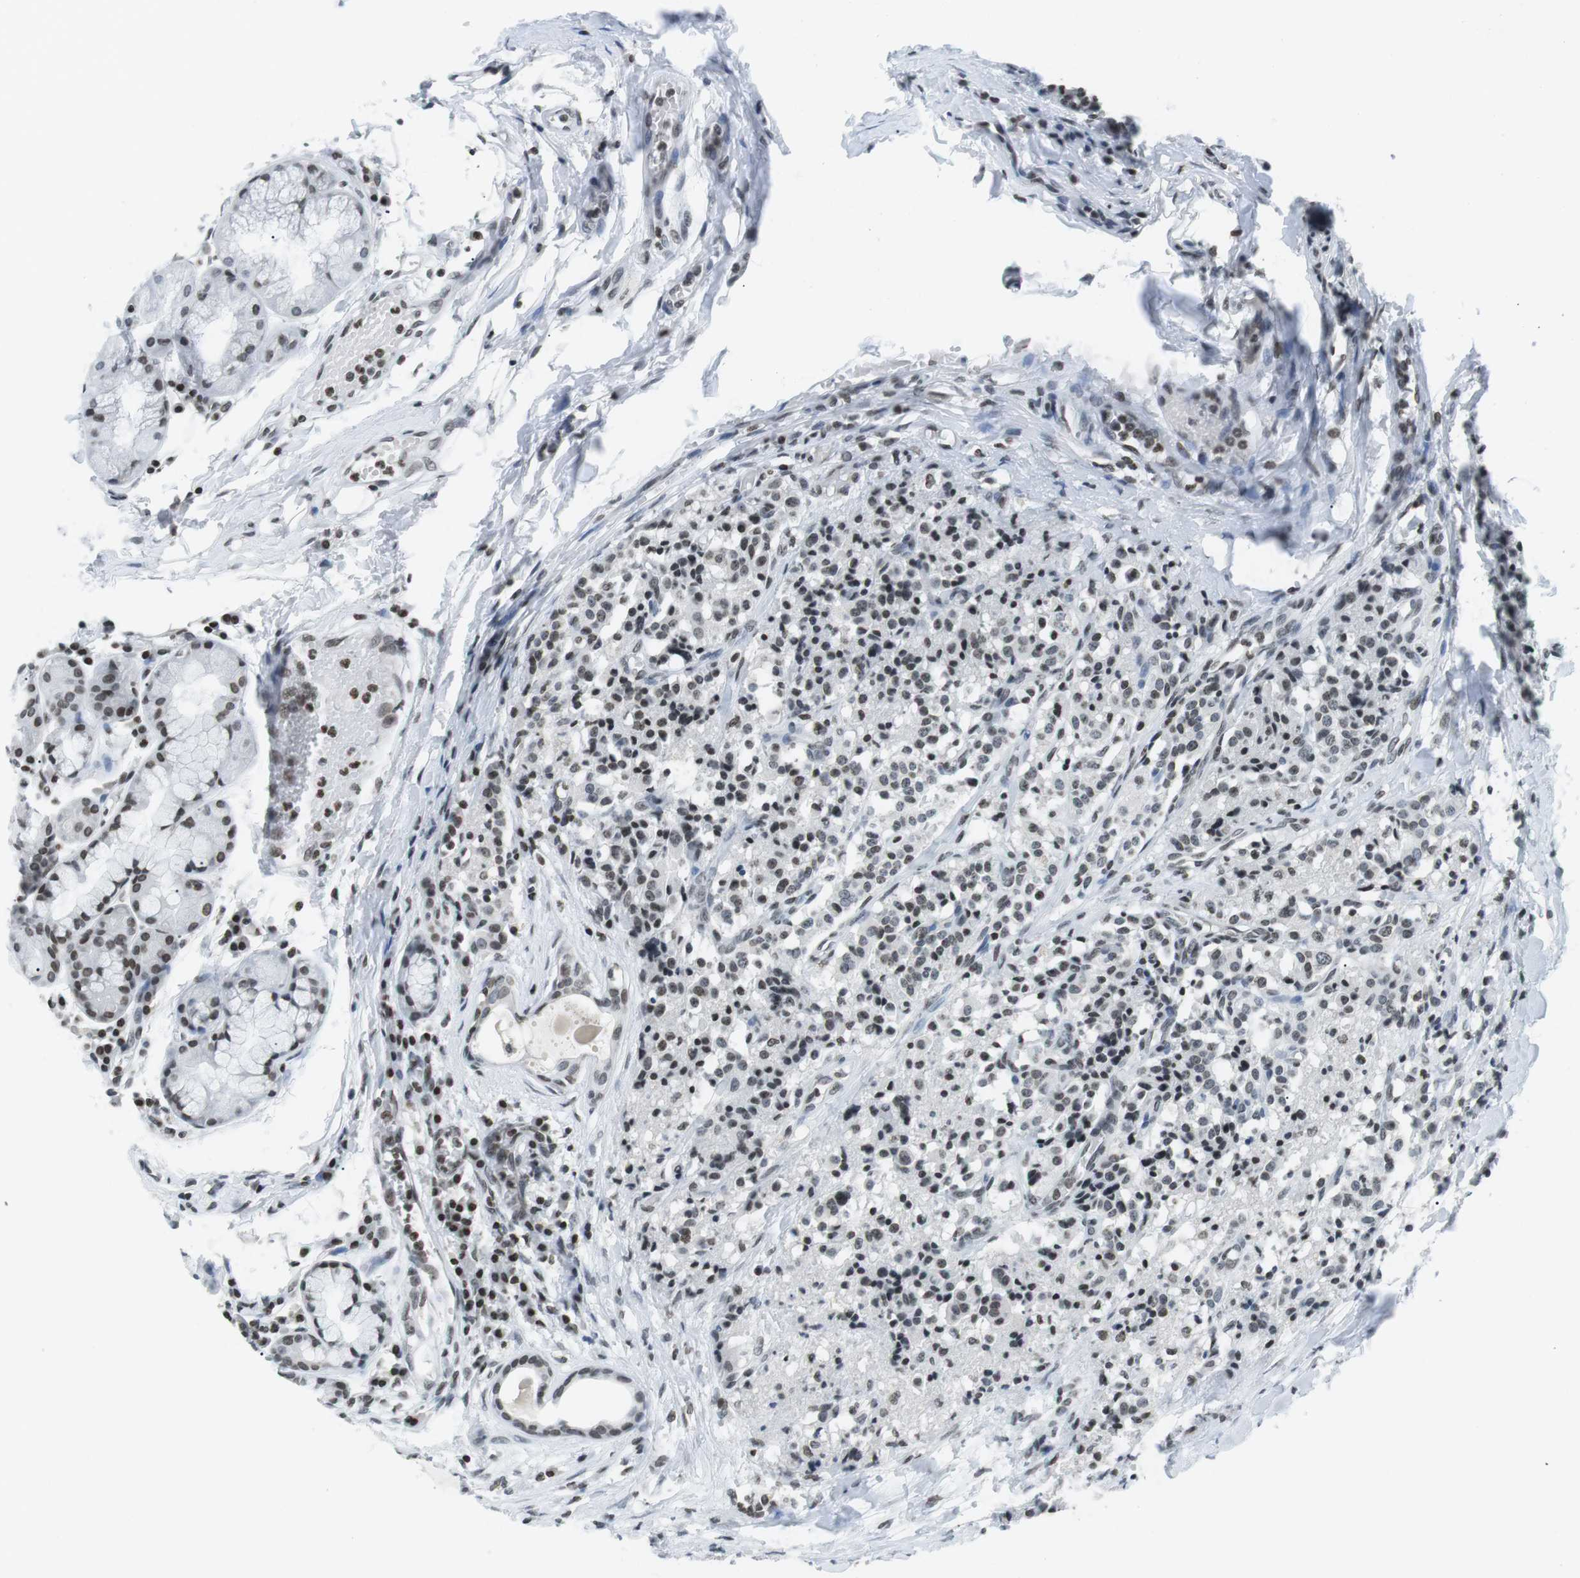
{"staining": {"intensity": "weak", "quantity": ">75%", "location": "nuclear"}, "tissue": "carcinoid", "cell_type": "Tumor cells", "image_type": "cancer", "snomed": [{"axis": "morphology", "description": "Carcinoid, malignant, NOS"}, {"axis": "topography", "description": "Lung"}], "caption": "Carcinoid (malignant) stained with a brown dye shows weak nuclear positive positivity in about >75% of tumor cells.", "gene": "E2F2", "patient": {"sex": "male", "age": 30}}